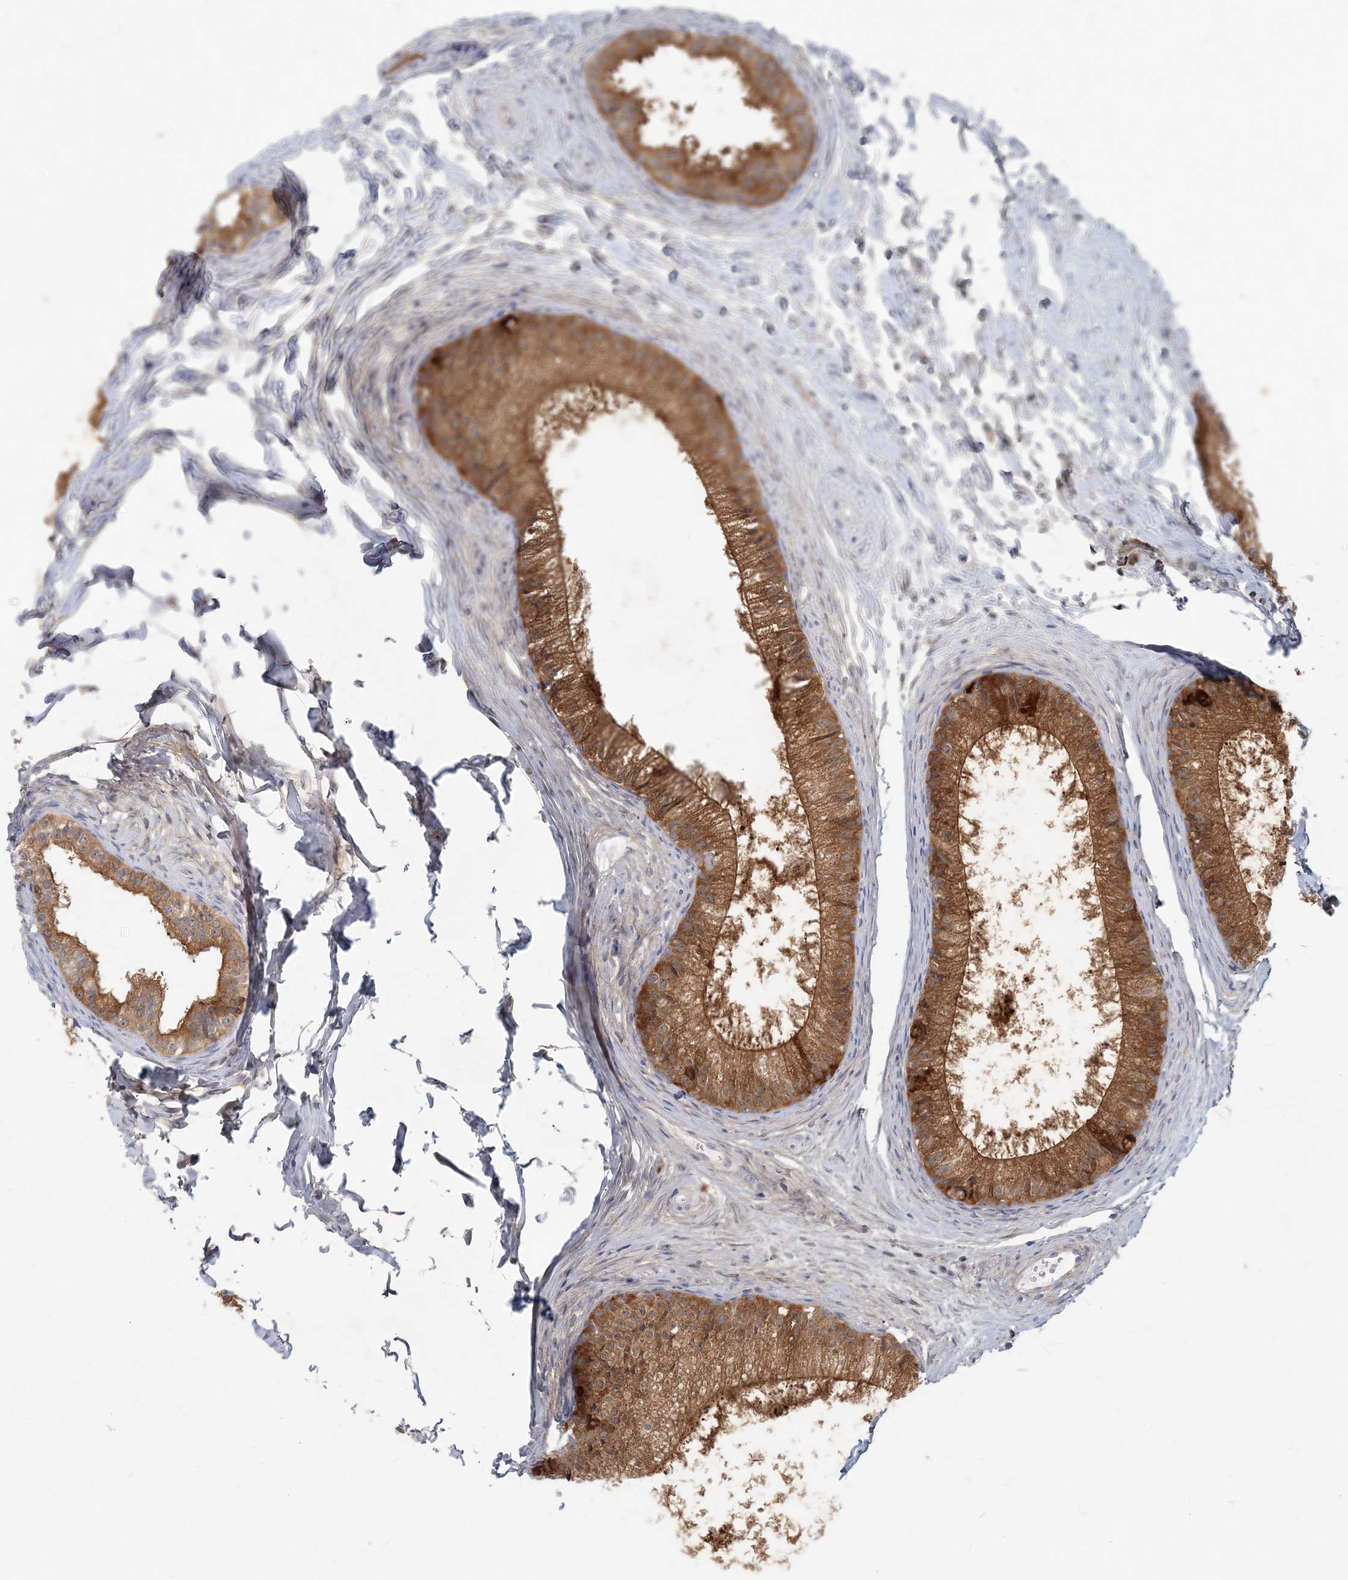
{"staining": {"intensity": "moderate", "quantity": ">75%", "location": "cytoplasmic/membranous"}, "tissue": "epididymis", "cell_type": "Glandular cells", "image_type": "normal", "snomed": [{"axis": "morphology", "description": "Normal tissue, NOS"}, {"axis": "topography", "description": "Epididymis"}], "caption": "IHC histopathology image of normal epididymis: human epididymis stained using immunohistochemistry (IHC) displays medium levels of moderate protein expression localized specifically in the cytoplasmic/membranous of glandular cells, appearing as a cytoplasmic/membranous brown color.", "gene": "GMPPA", "patient": {"sex": "male", "age": 34}}